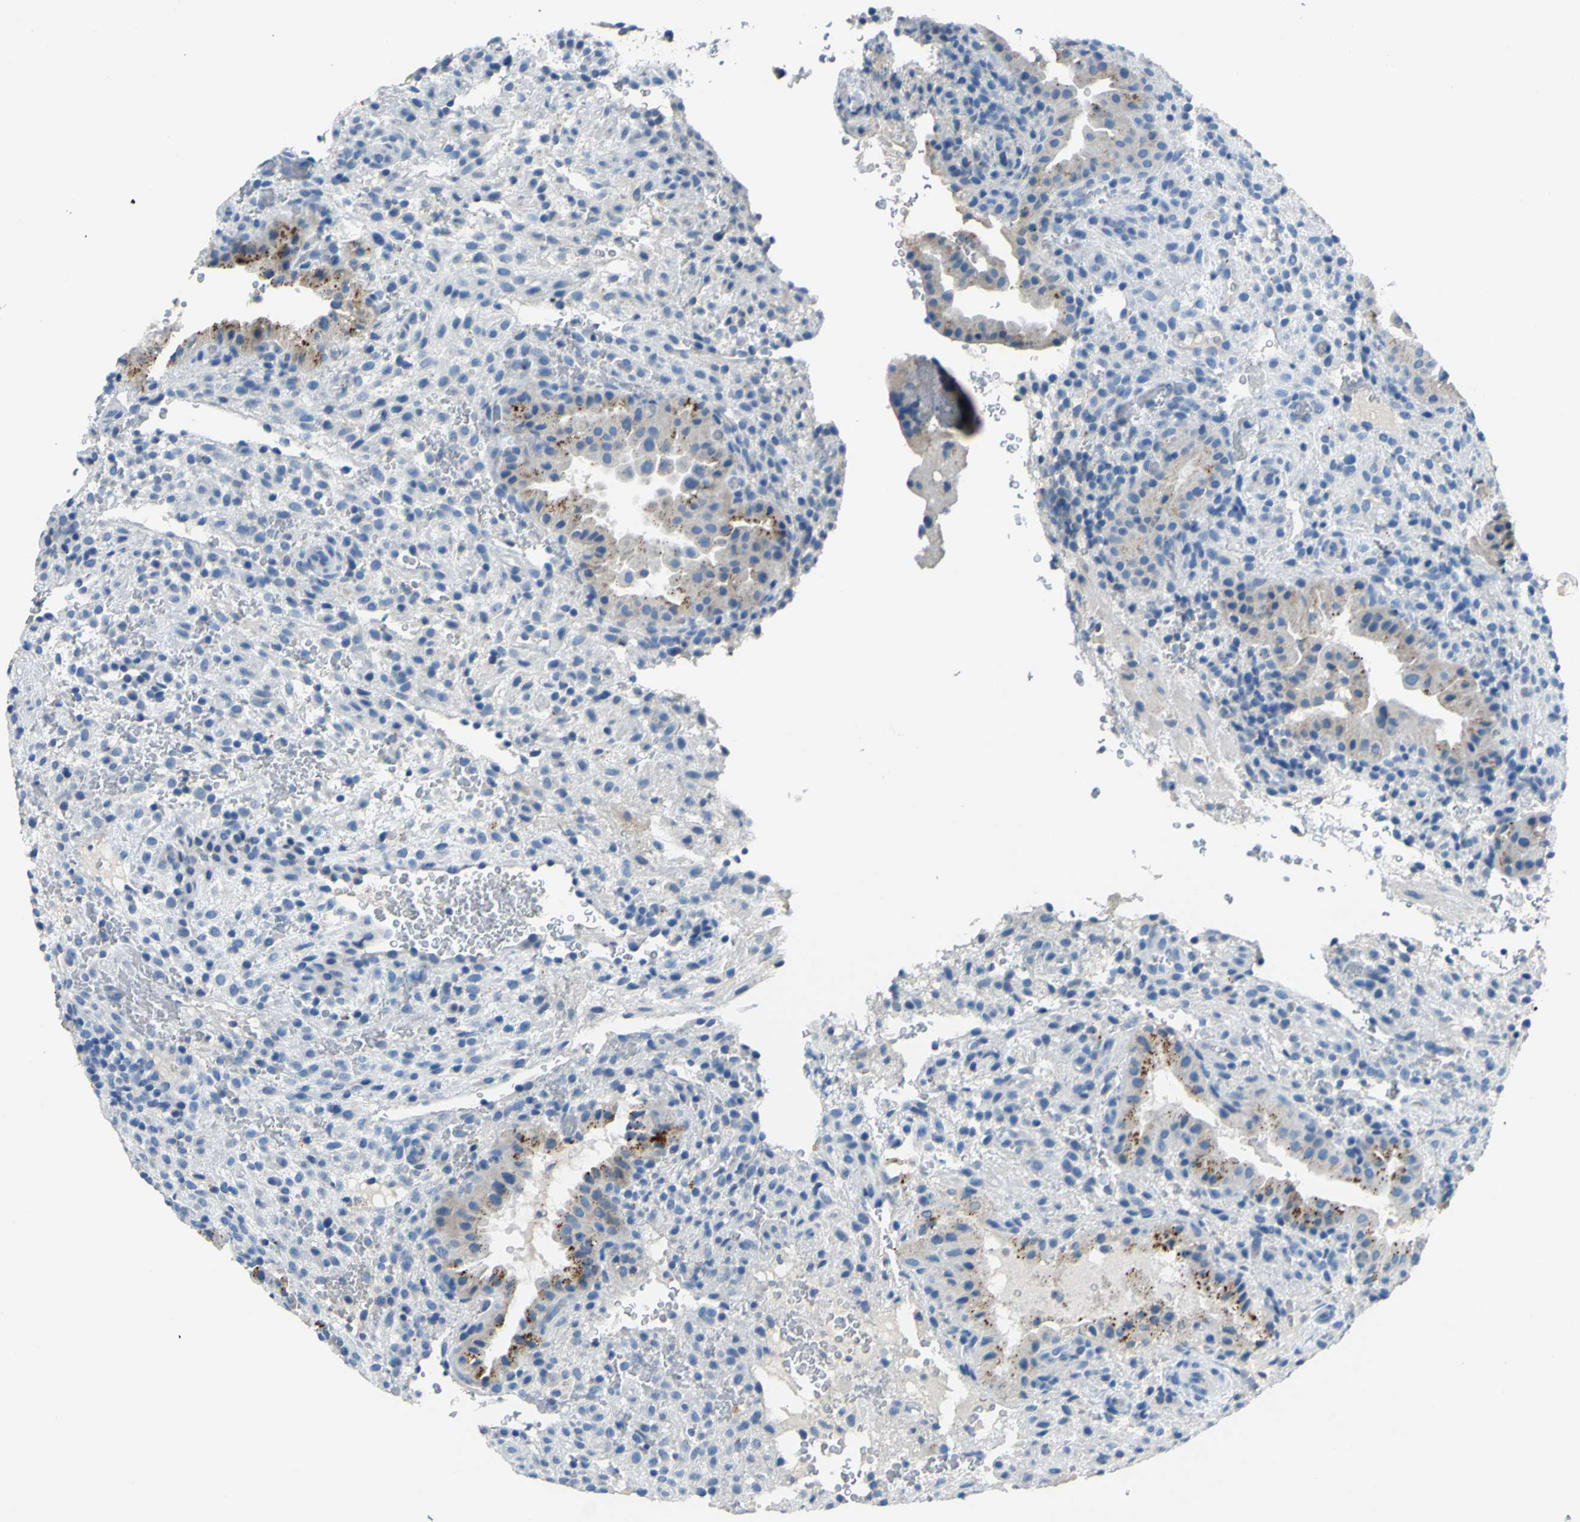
{"staining": {"intensity": "negative", "quantity": "none", "location": "none"}, "tissue": "placenta", "cell_type": "Decidual cells", "image_type": "normal", "snomed": [{"axis": "morphology", "description": "Normal tissue, NOS"}, {"axis": "topography", "description": "Placenta"}], "caption": "The immunohistochemistry histopathology image has no significant expression in decidual cells of placenta.", "gene": "CDH10", "patient": {"sex": "female", "age": 19}}